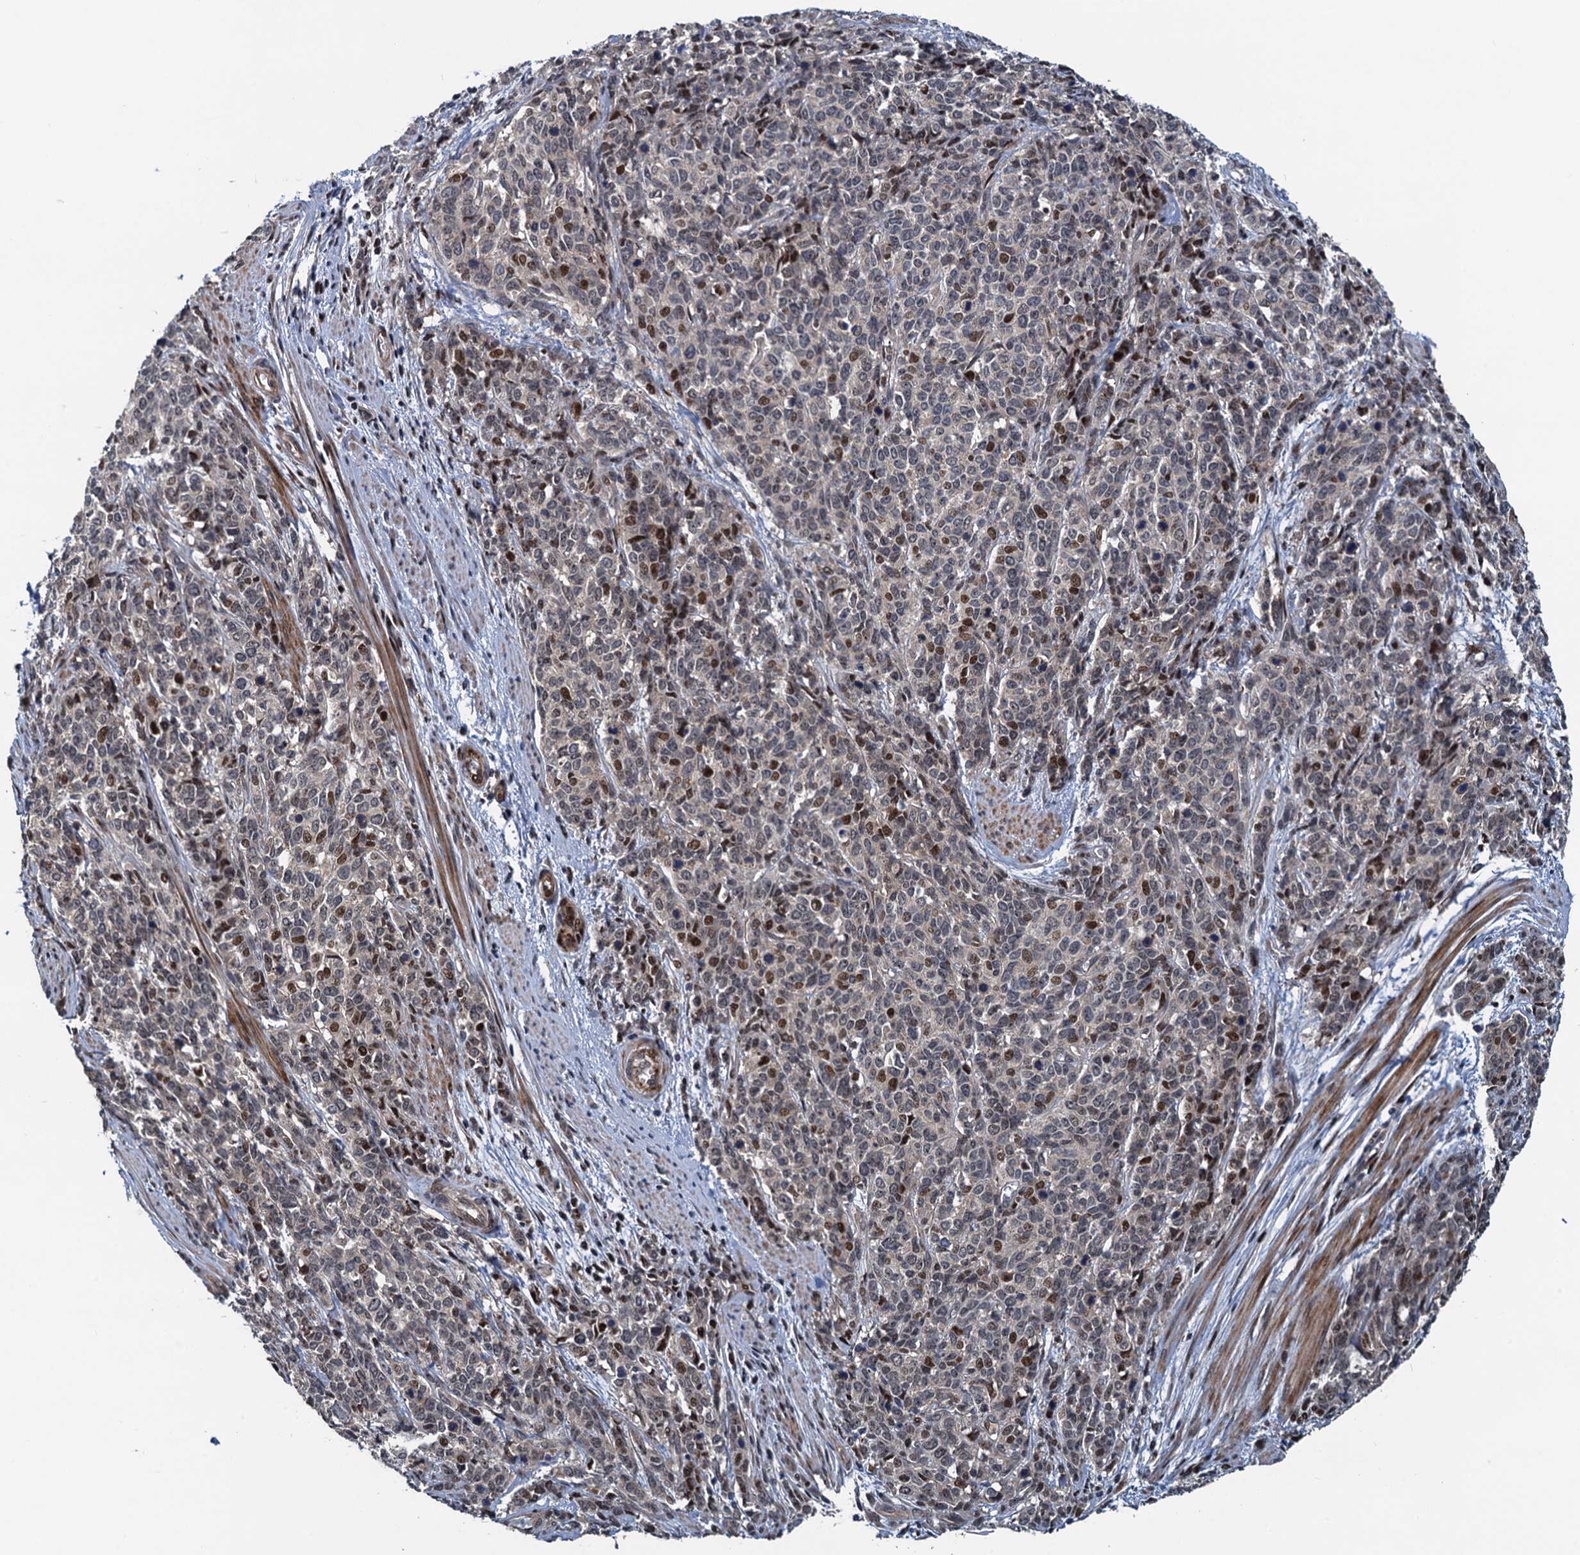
{"staining": {"intensity": "moderate", "quantity": "<25%", "location": "nuclear"}, "tissue": "cervical cancer", "cell_type": "Tumor cells", "image_type": "cancer", "snomed": [{"axis": "morphology", "description": "Squamous cell carcinoma, NOS"}, {"axis": "topography", "description": "Cervix"}], "caption": "Approximately <25% of tumor cells in squamous cell carcinoma (cervical) display moderate nuclear protein expression as visualized by brown immunohistochemical staining.", "gene": "ATOSA", "patient": {"sex": "female", "age": 60}}